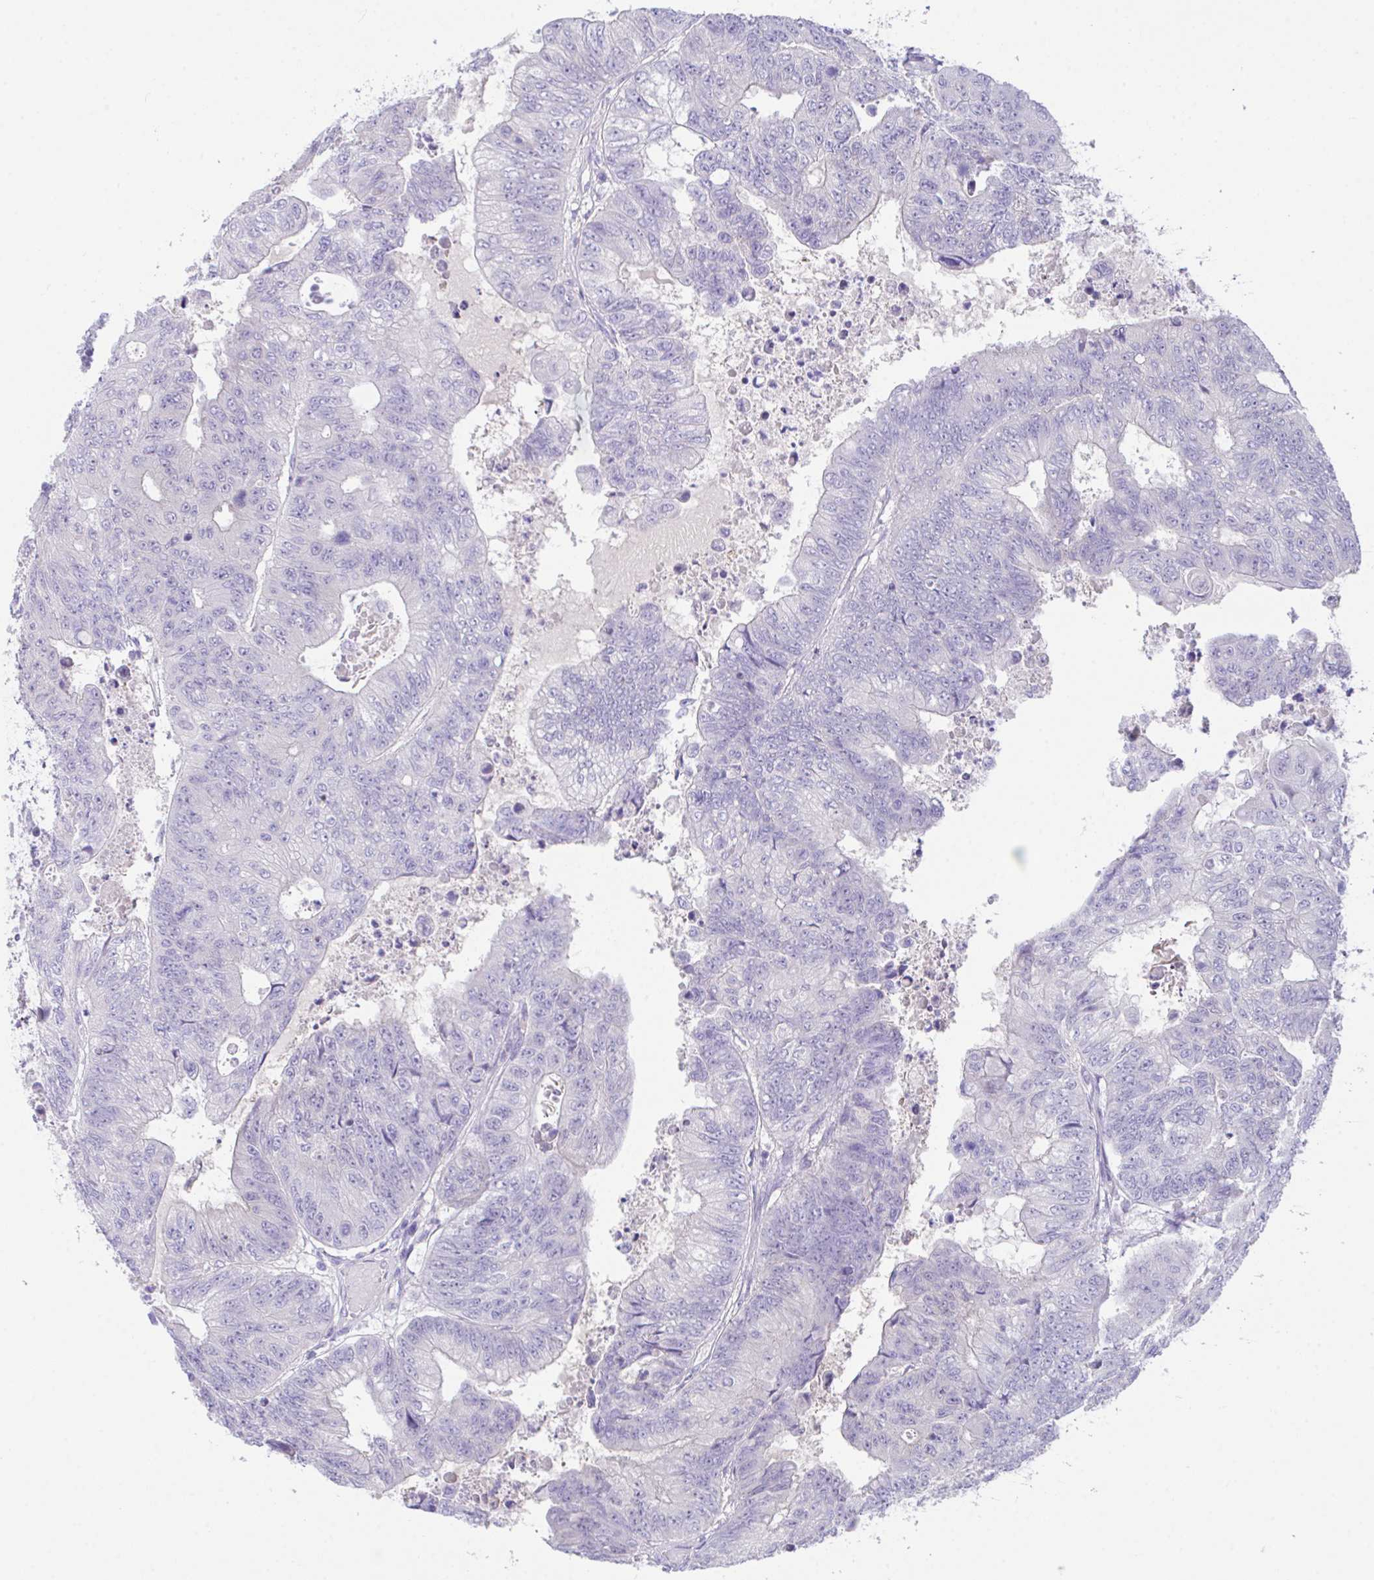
{"staining": {"intensity": "negative", "quantity": "none", "location": "none"}, "tissue": "colorectal cancer", "cell_type": "Tumor cells", "image_type": "cancer", "snomed": [{"axis": "morphology", "description": "Adenocarcinoma, NOS"}, {"axis": "topography", "description": "Colon"}], "caption": "The histopathology image exhibits no staining of tumor cells in colorectal cancer (adenocarcinoma). (Stains: DAB IHC with hematoxylin counter stain, Microscopy: brightfield microscopy at high magnification).", "gene": "HACD4", "patient": {"sex": "female", "age": 48}}